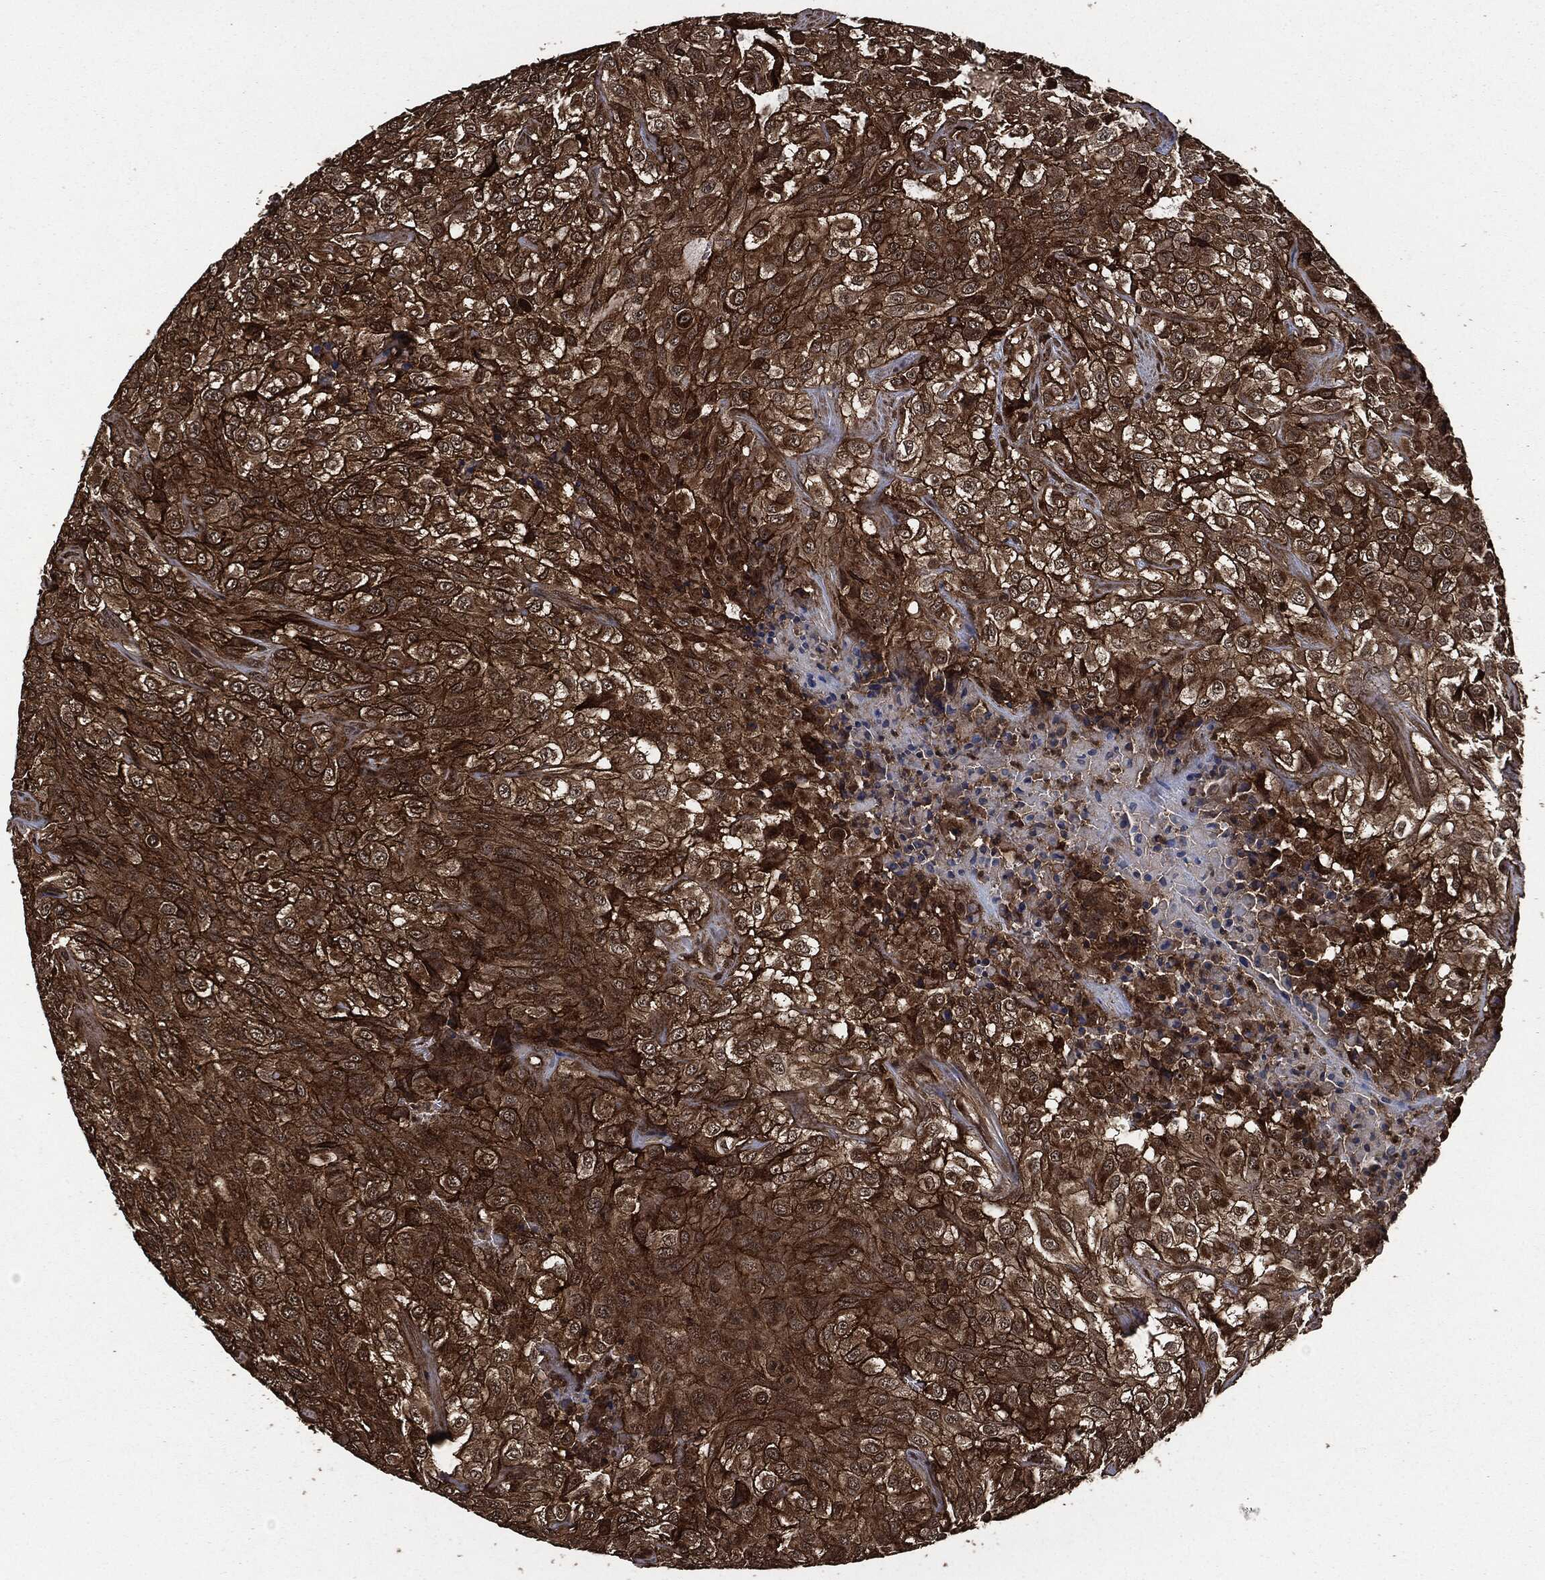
{"staining": {"intensity": "strong", "quantity": ">75%", "location": "cytoplasmic/membranous"}, "tissue": "urothelial cancer", "cell_type": "Tumor cells", "image_type": "cancer", "snomed": [{"axis": "morphology", "description": "Urothelial carcinoma, High grade"}, {"axis": "topography", "description": "Urinary bladder"}], "caption": "Approximately >75% of tumor cells in urothelial carcinoma (high-grade) exhibit strong cytoplasmic/membranous protein staining as visualized by brown immunohistochemical staining.", "gene": "HRAS", "patient": {"sex": "male", "age": 56}}